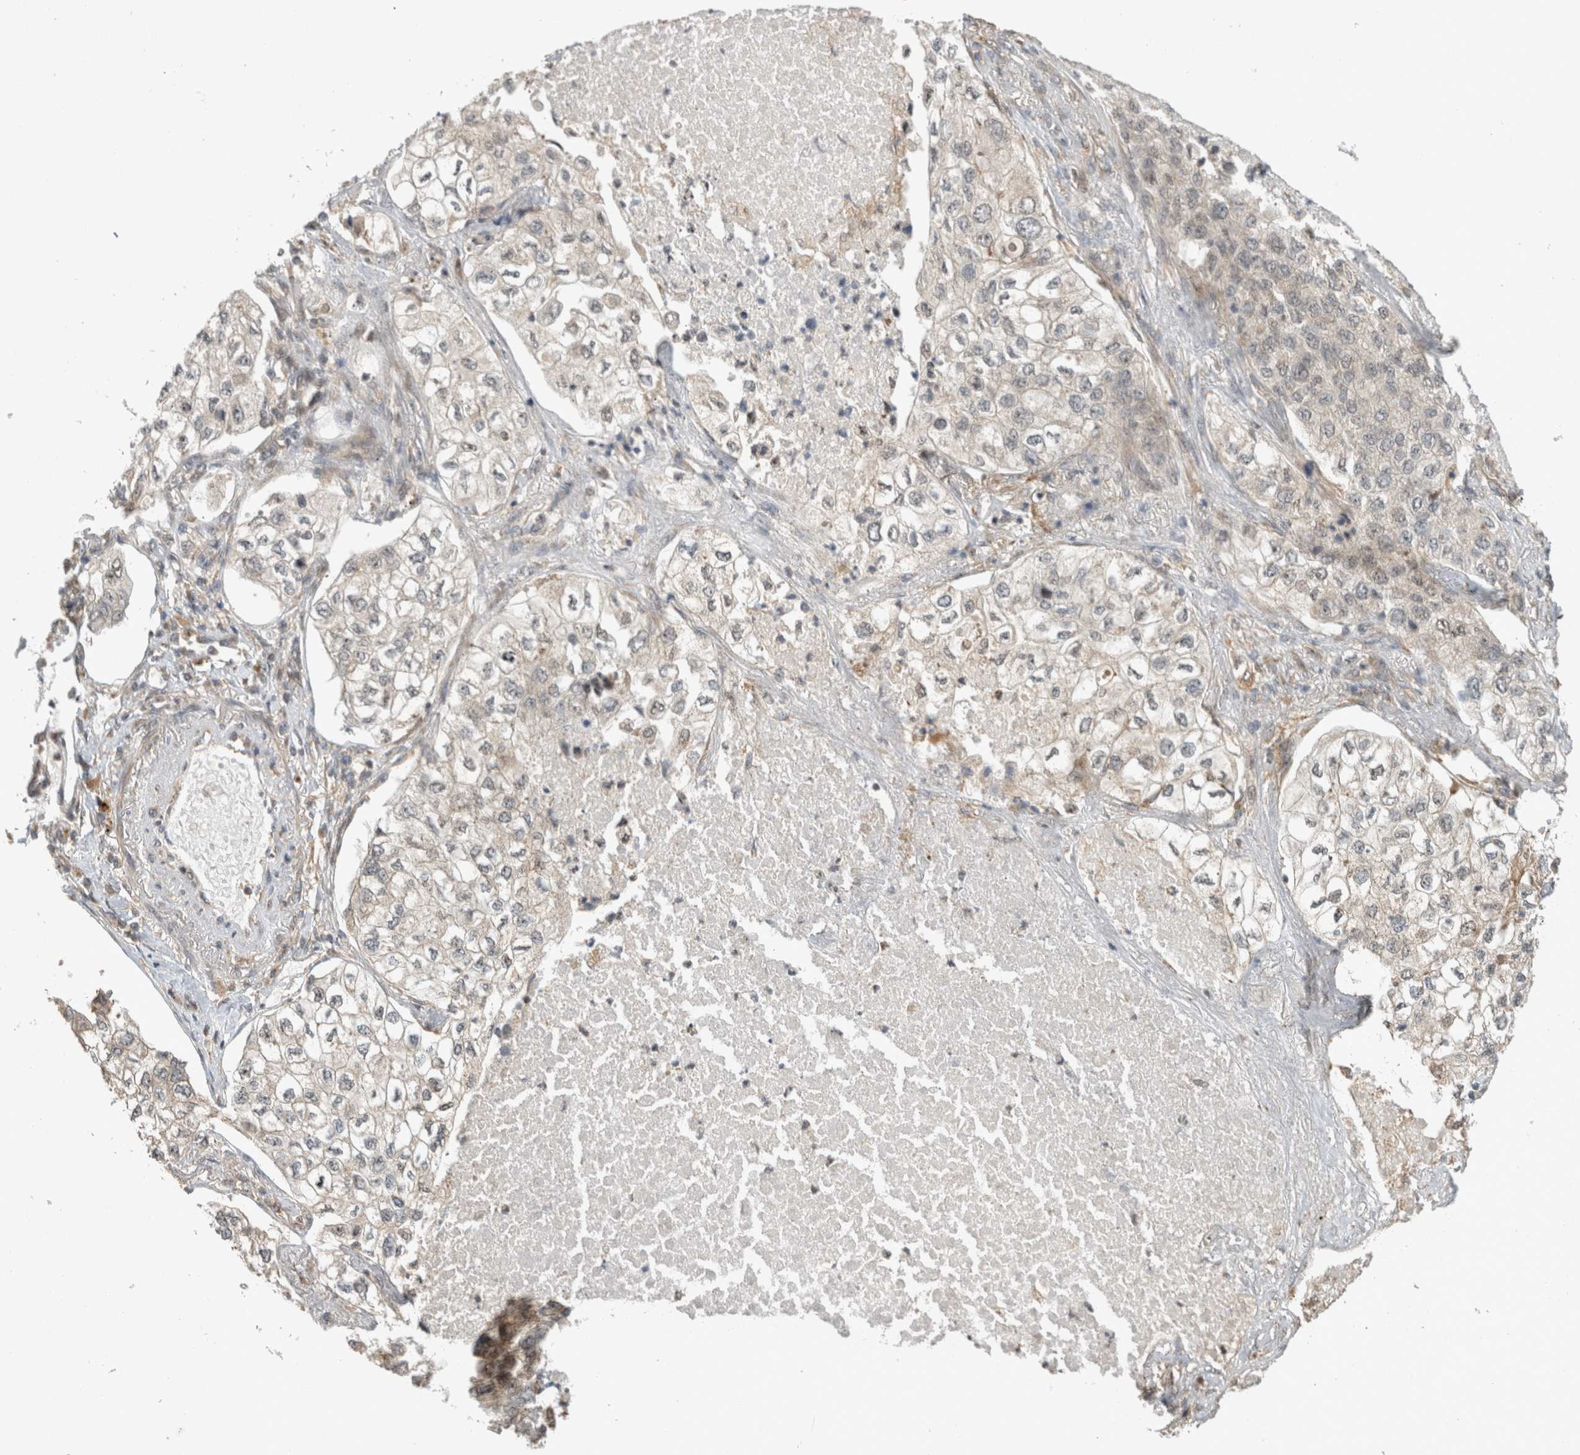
{"staining": {"intensity": "negative", "quantity": "none", "location": "none"}, "tissue": "lung cancer", "cell_type": "Tumor cells", "image_type": "cancer", "snomed": [{"axis": "morphology", "description": "Adenocarcinoma, NOS"}, {"axis": "topography", "description": "Lung"}], "caption": "This image is of lung cancer stained with immunohistochemistry to label a protein in brown with the nuclei are counter-stained blue. There is no staining in tumor cells.", "gene": "WASF2", "patient": {"sex": "male", "age": 63}}